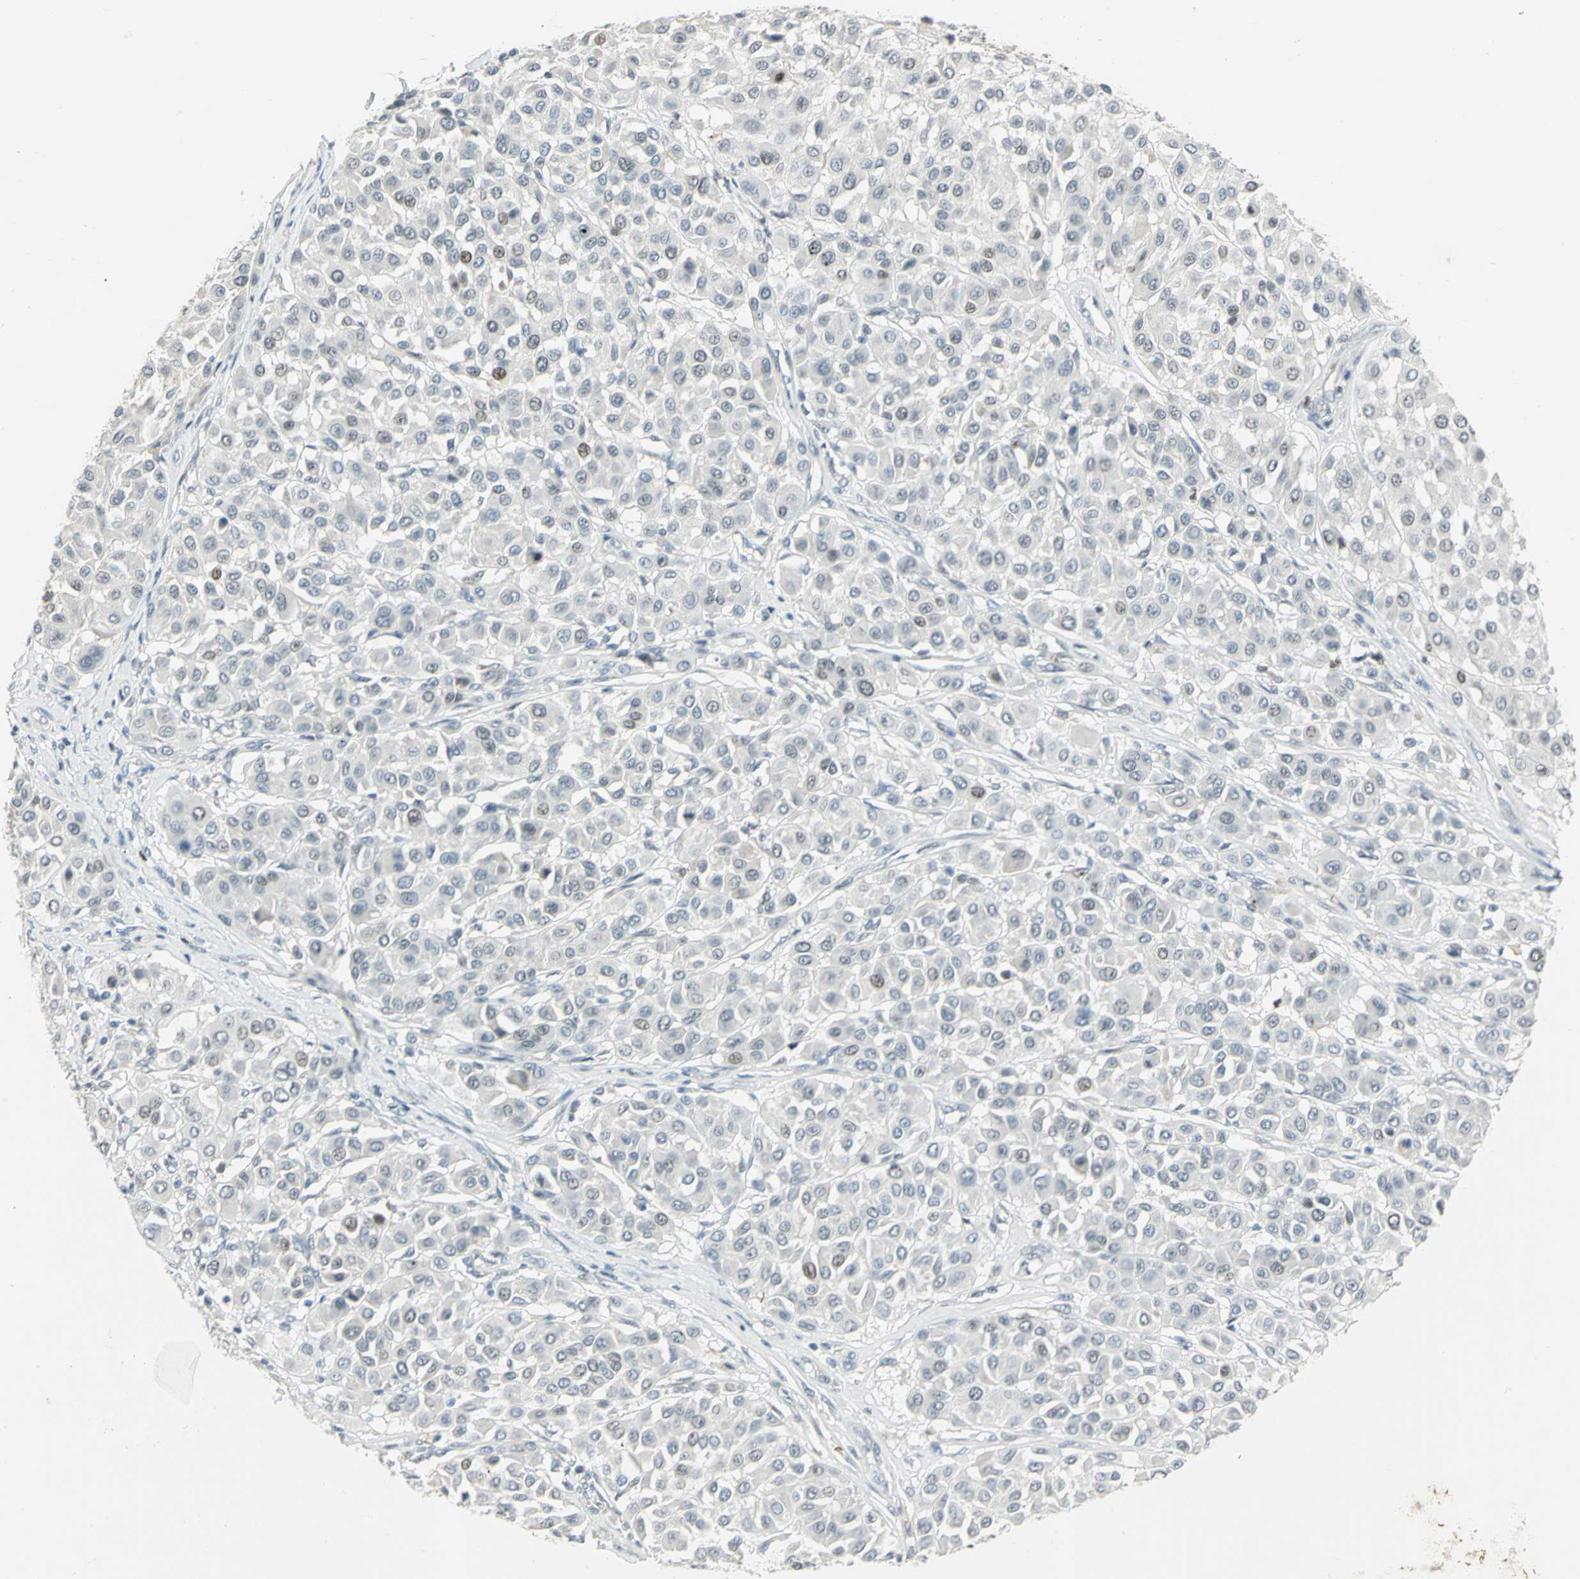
{"staining": {"intensity": "moderate", "quantity": "<25%", "location": "nuclear"}, "tissue": "melanoma", "cell_type": "Tumor cells", "image_type": "cancer", "snomed": [{"axis": "morphology", "description": "Malignant melanoma, Metastatic site"}, {"axis": "topography", "description": "Soft tissue"}], "caption": "Immunohistochemical staining of melanoma shows moderate nuclear protein staining in approximately <25% of tumor cells.", "gene": "BCL6", "patient": {"sex": "male", "age": 41}}